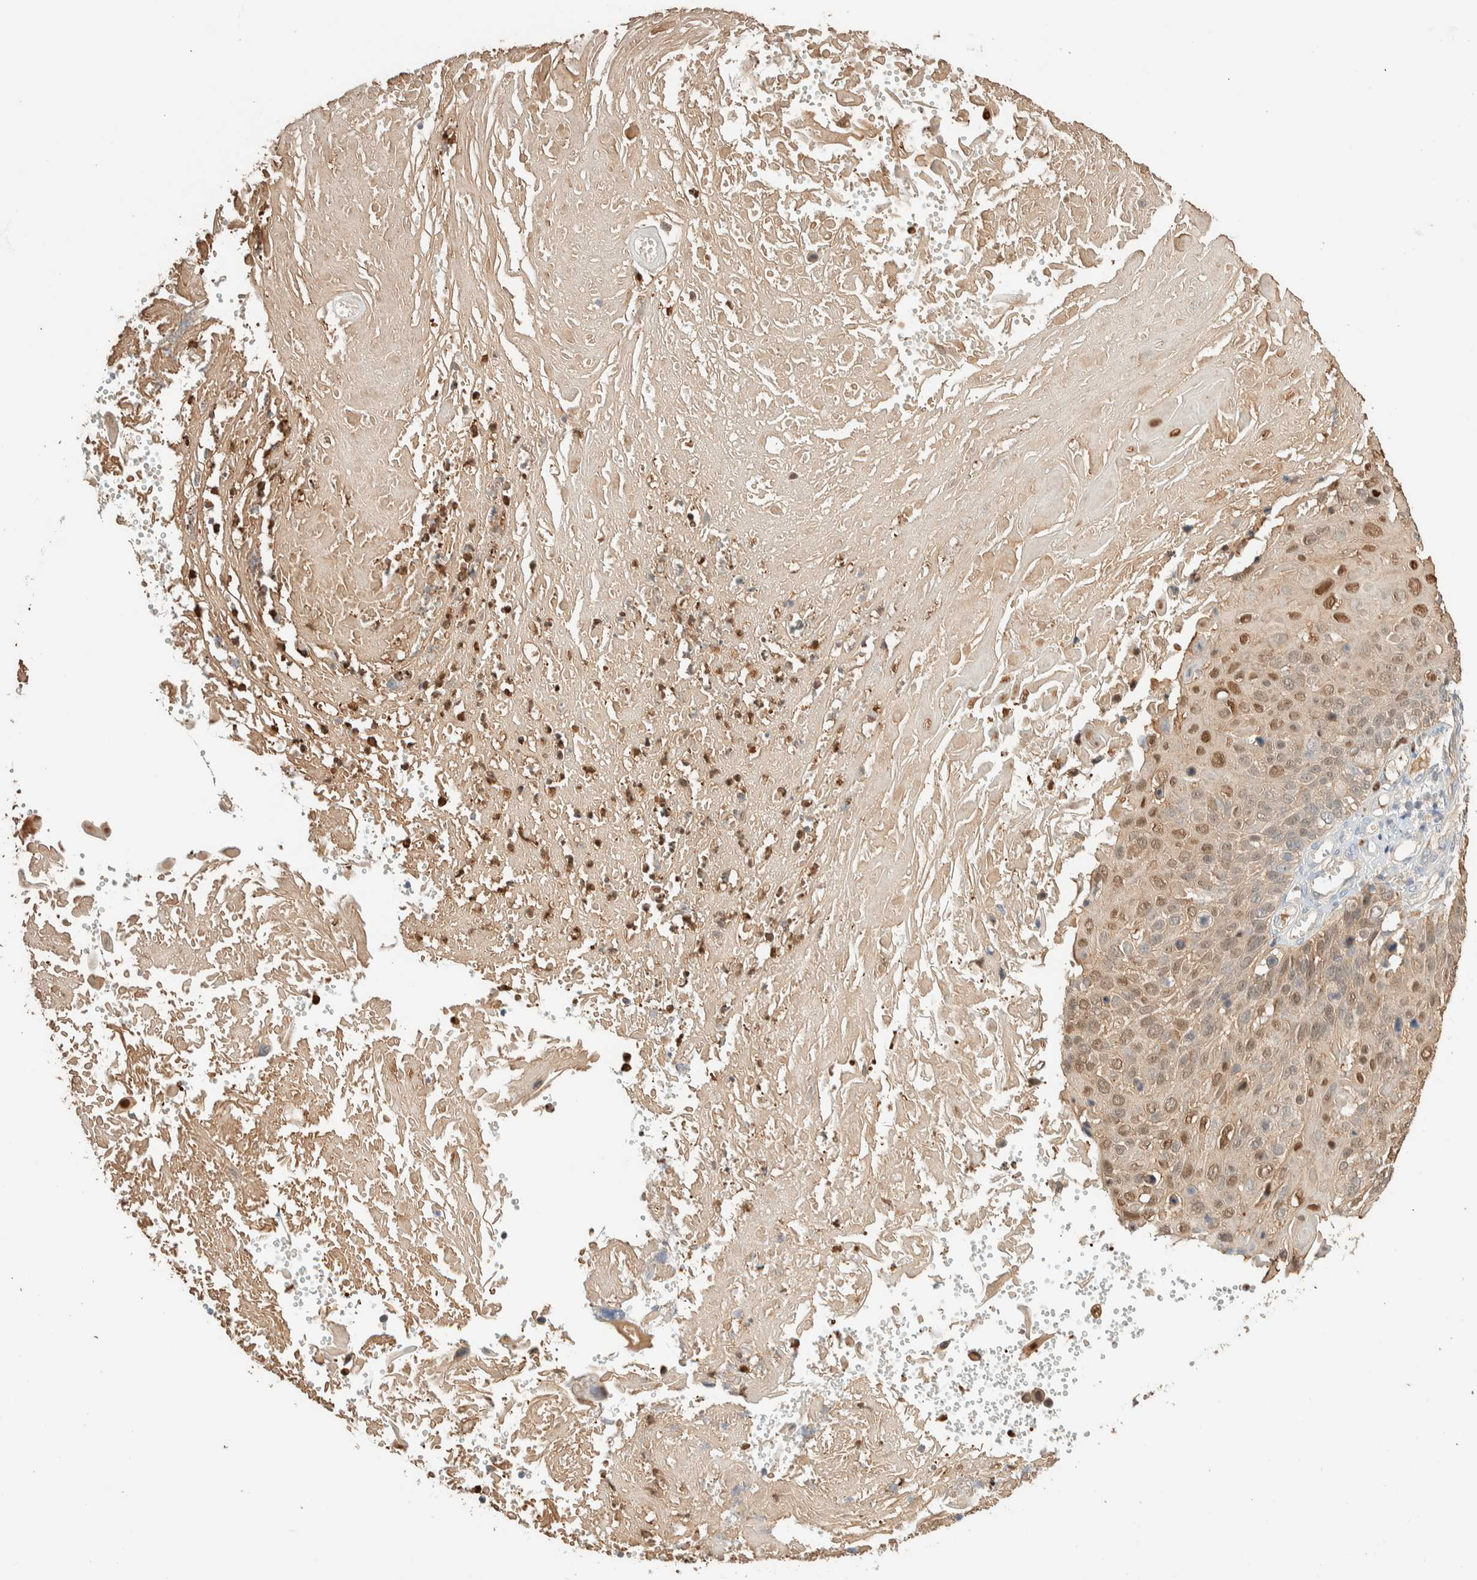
{"staining": {"intensity": "moderate", "quantity": "<25%", "location": "cytoplasmic/membranous,nuclear"}, "tissue": "cervical cancer", "cell_type": "Tumor cells", "image_type": "cancer", "snomed": [{"axis": "morphology", "description": "Squamous cell carcinoma, NOS"}, {"axis": "topography", "description": "Cervix"}], "caption": "Immunohistochemistry histopathology image of human cervical cancer (squamous cell carcinoma) stained for a protein (brown), which shows low levels of moderate cytoplasmic/membranous and nuclear expression in approximately <25% of tumor cells.", "gene": "SETD4", "patient": {"sex": "female", "age": 74}}